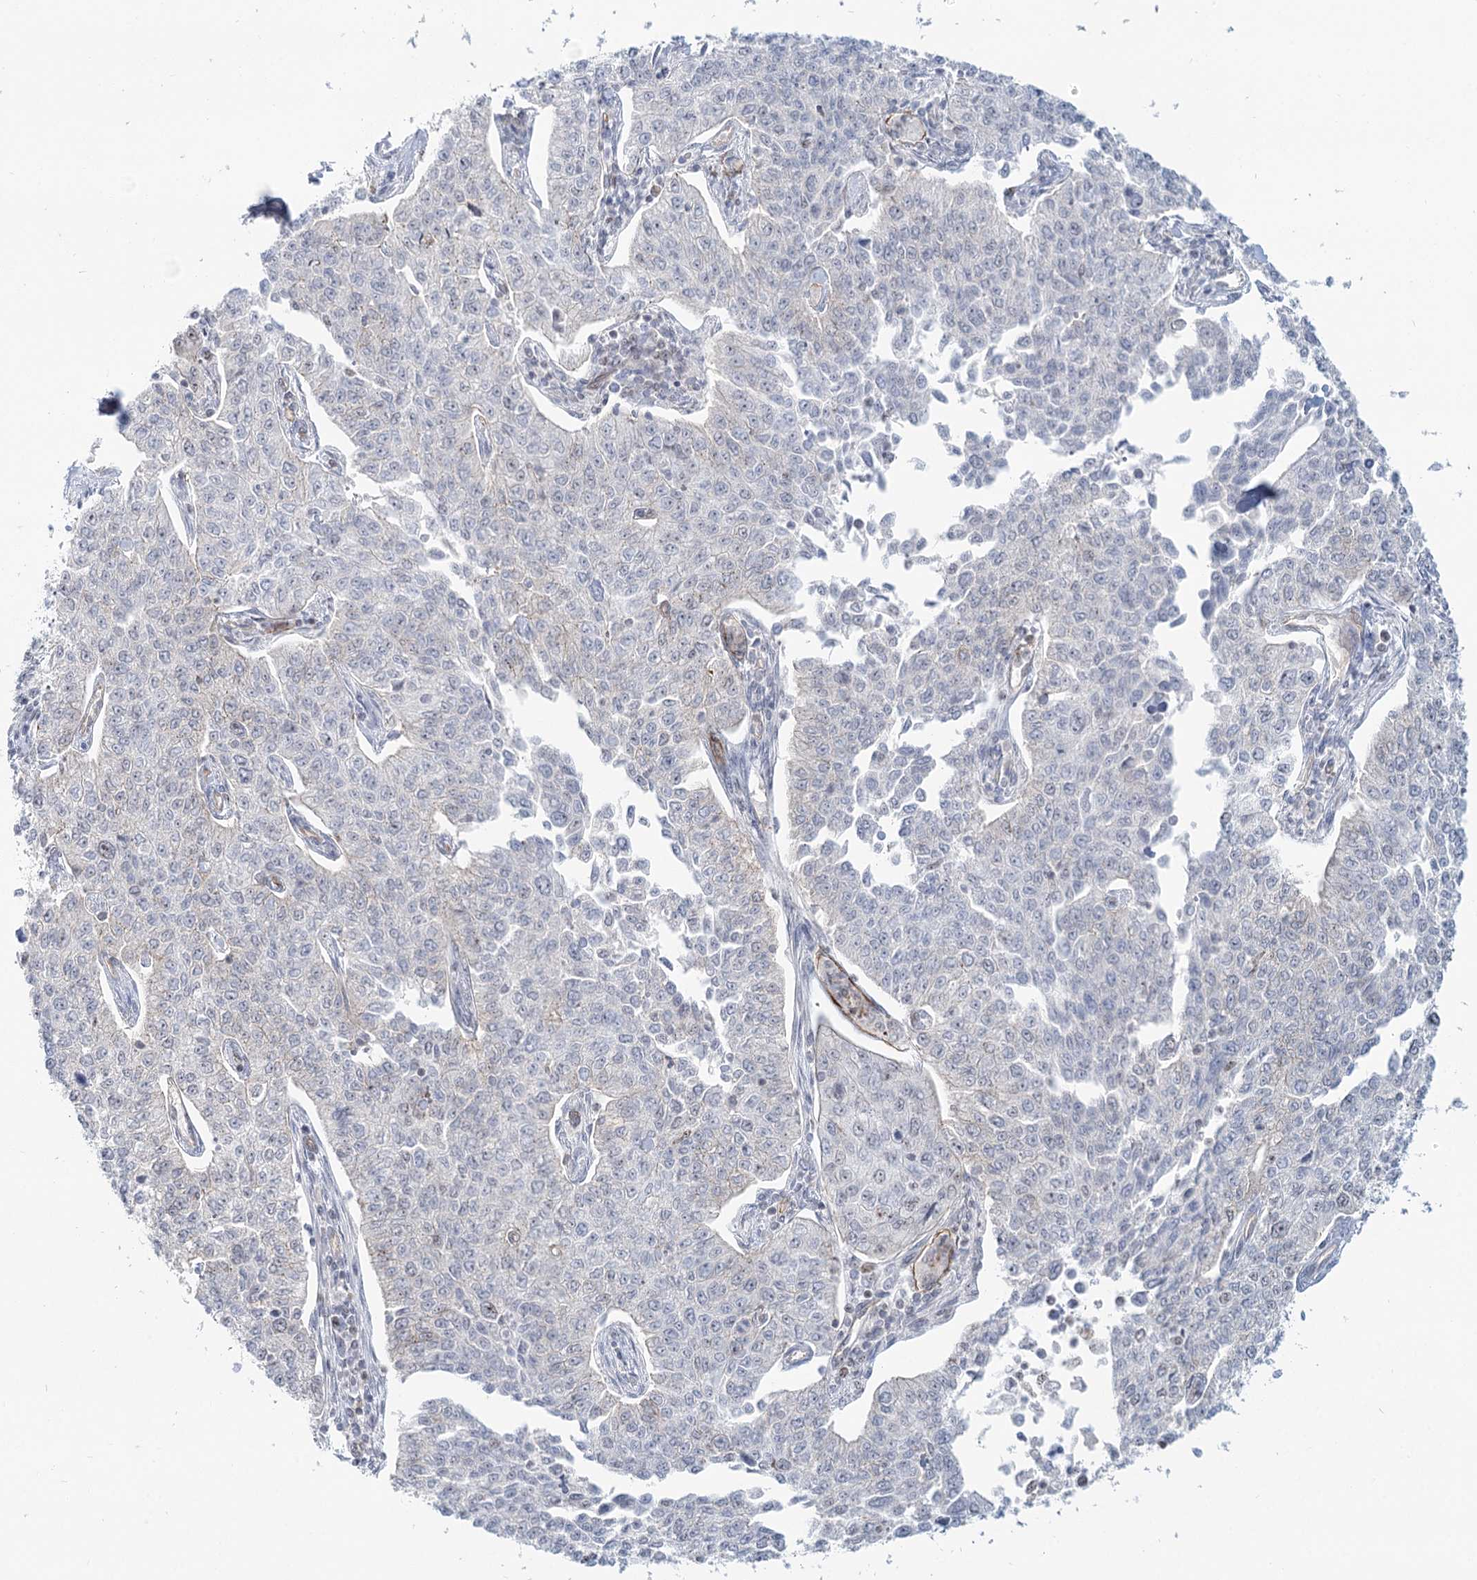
{"staining": {"intensity": "negative", "quantity": "none", "location": "none"}, "tissue": "cervical cancer", "cell_type": "Tumor cells", "image_type": "cancer", "snomed": [{"axis": "morphology", "description": "Squamous cell carcinoma, NOS"}, {"axis": "topography", "description": "Cervix"}], "caption": "Tumor cells show no significant expression in cervical cancer. The staining is performed using DAB (3,3'-diaminobenzidine) brown chromogen with nuclei counter-stained in using hematoxylin.", "gene": "ZFYVE28", "patient": {"sex": "female", "age": 35}}